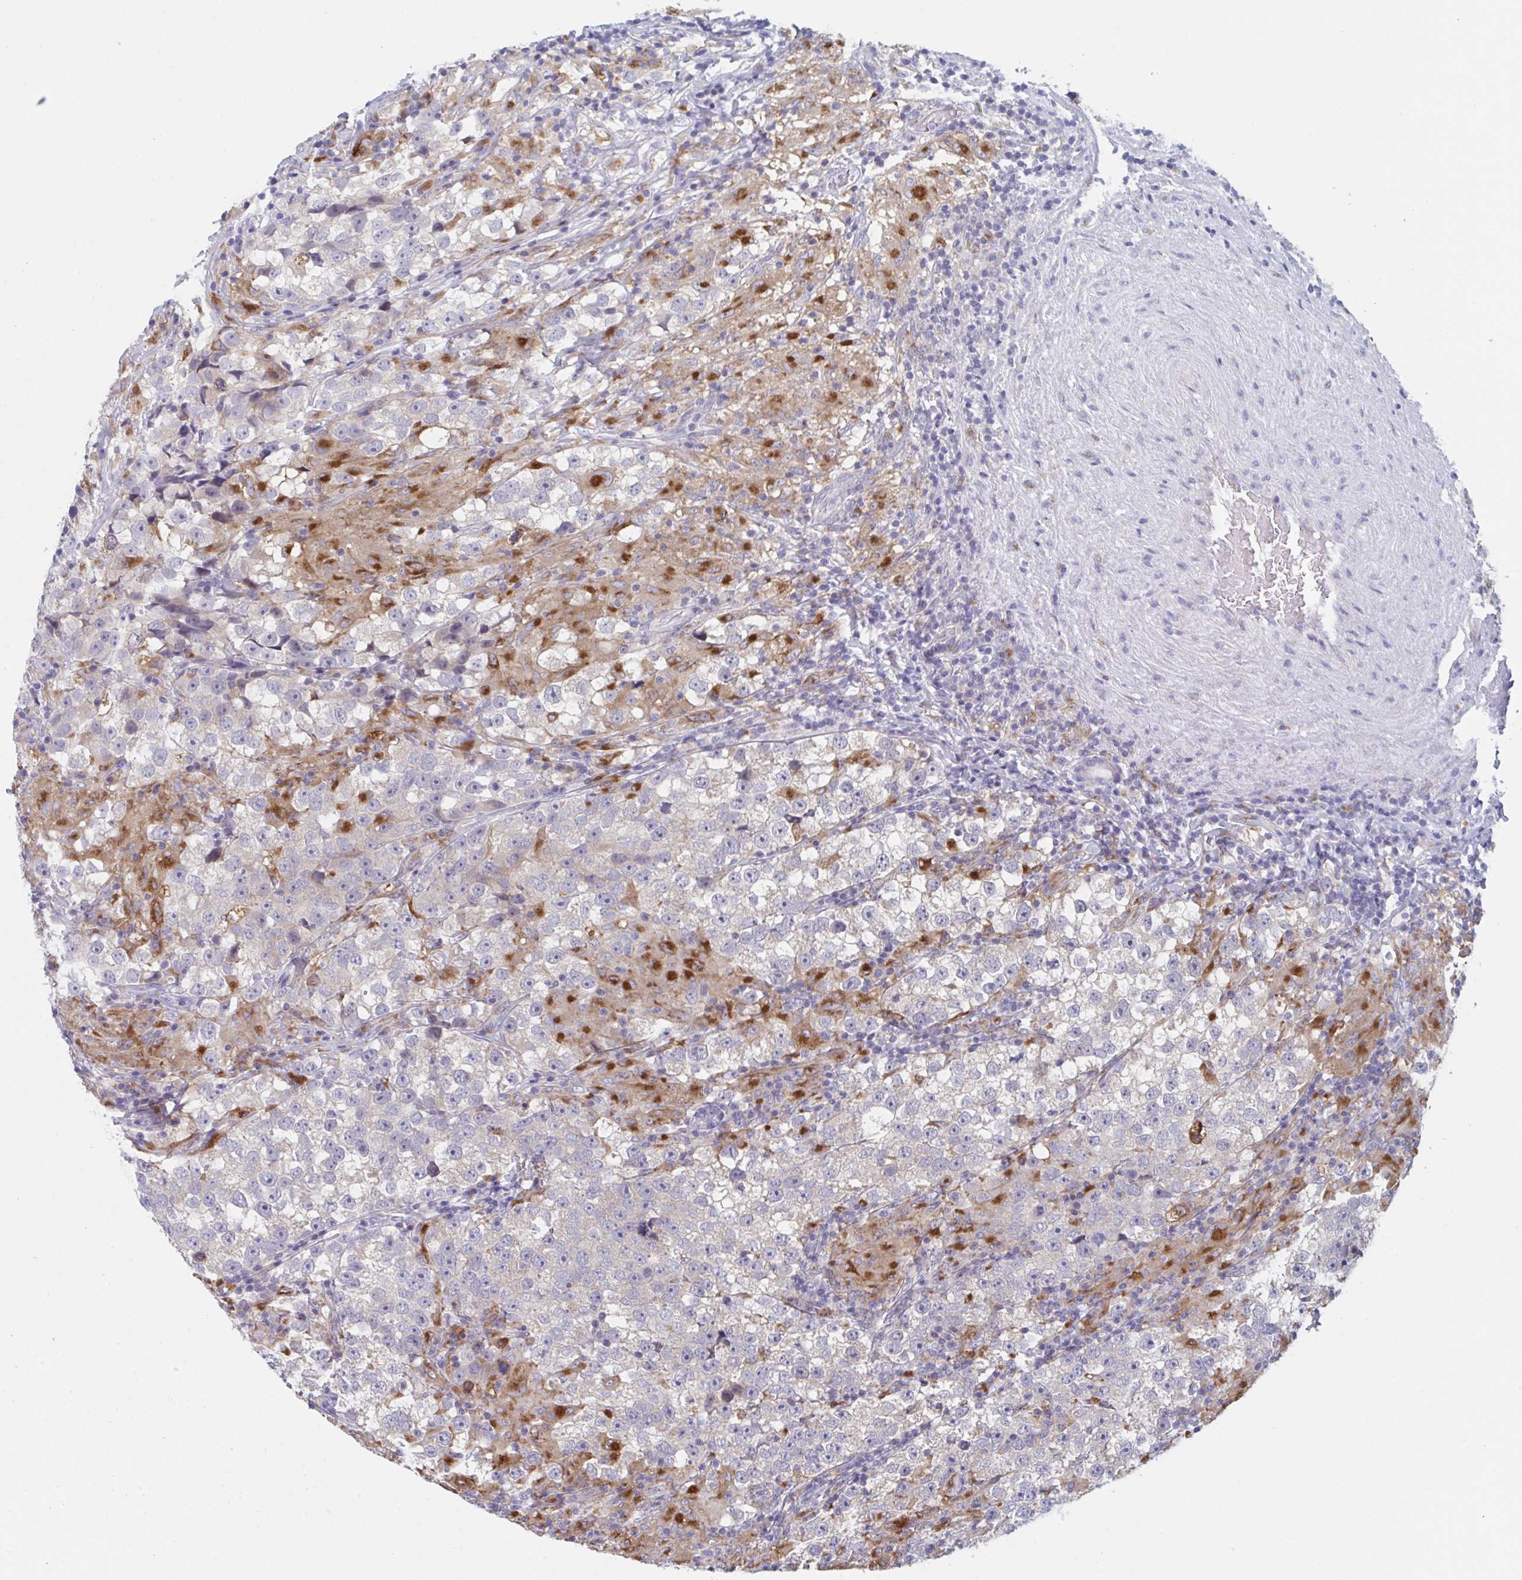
{"staining": {"intensity": "negative", "quantity": "none", "location": "none"}, "tissue": "testis cancer", "cell_type": "Tumor cells", "image_type": "cancer", "snomed": [{"axis": "morphology", "description": "Seminoma, NOS"}, {"axis": "topography", "description": "Testis"}], "caption": "A high-resolution photomicrograph shows IHC staining of testis seminoma, which exhibits no significant staining in tumor cells.", "gene": "NIPSNAP1", "patient": {"sex": "male", "age": 46}}